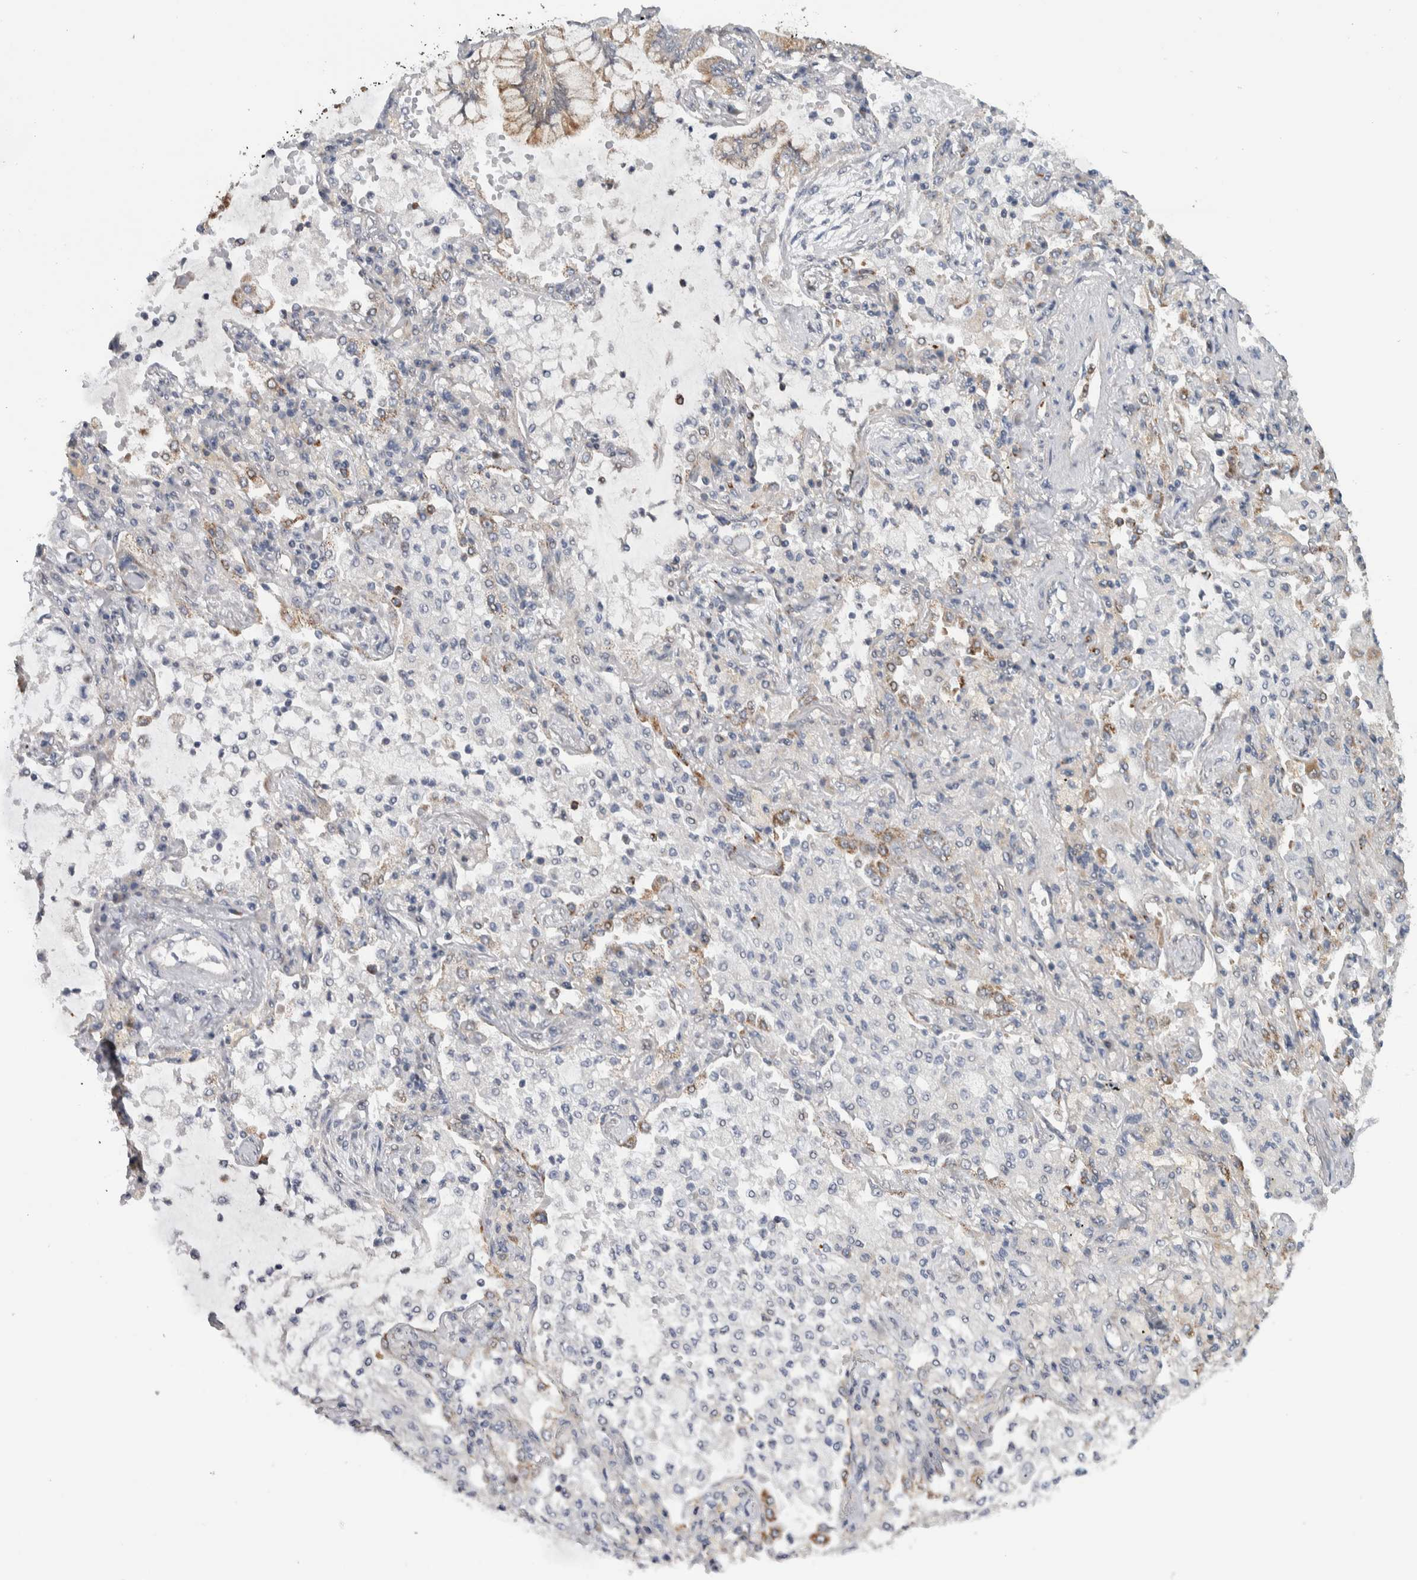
{"staining": {"intensity": "weak", "quantity": "<25%", "location": "cytoplasmic/membranous"}, "tissue": "lung cancer", "cell_type": "Tumor cells", "image_type": "cancer", "snomed": [{"axis": "morphology", "description": "Adenocarcinoma, NOS"}, {"axis": "topography", "description": "Lung"}], "caption": "High magnification brightfield microscopy of adenocarcinoma (lung) stained with DAB (3,3'-diaminobenzidine) (brown) and counterstained with hematoxylin (blue): tumor cells show no significant staining. Brightfield microscopy of immunohistochemistry (IHC) stained with DAB (3,3'-diaminobenzidine) (brown) and hematoxylin (blue), captured at high magnification.", "gene": "PRRG4", "patient": {"sex": "female", "age": 70}}